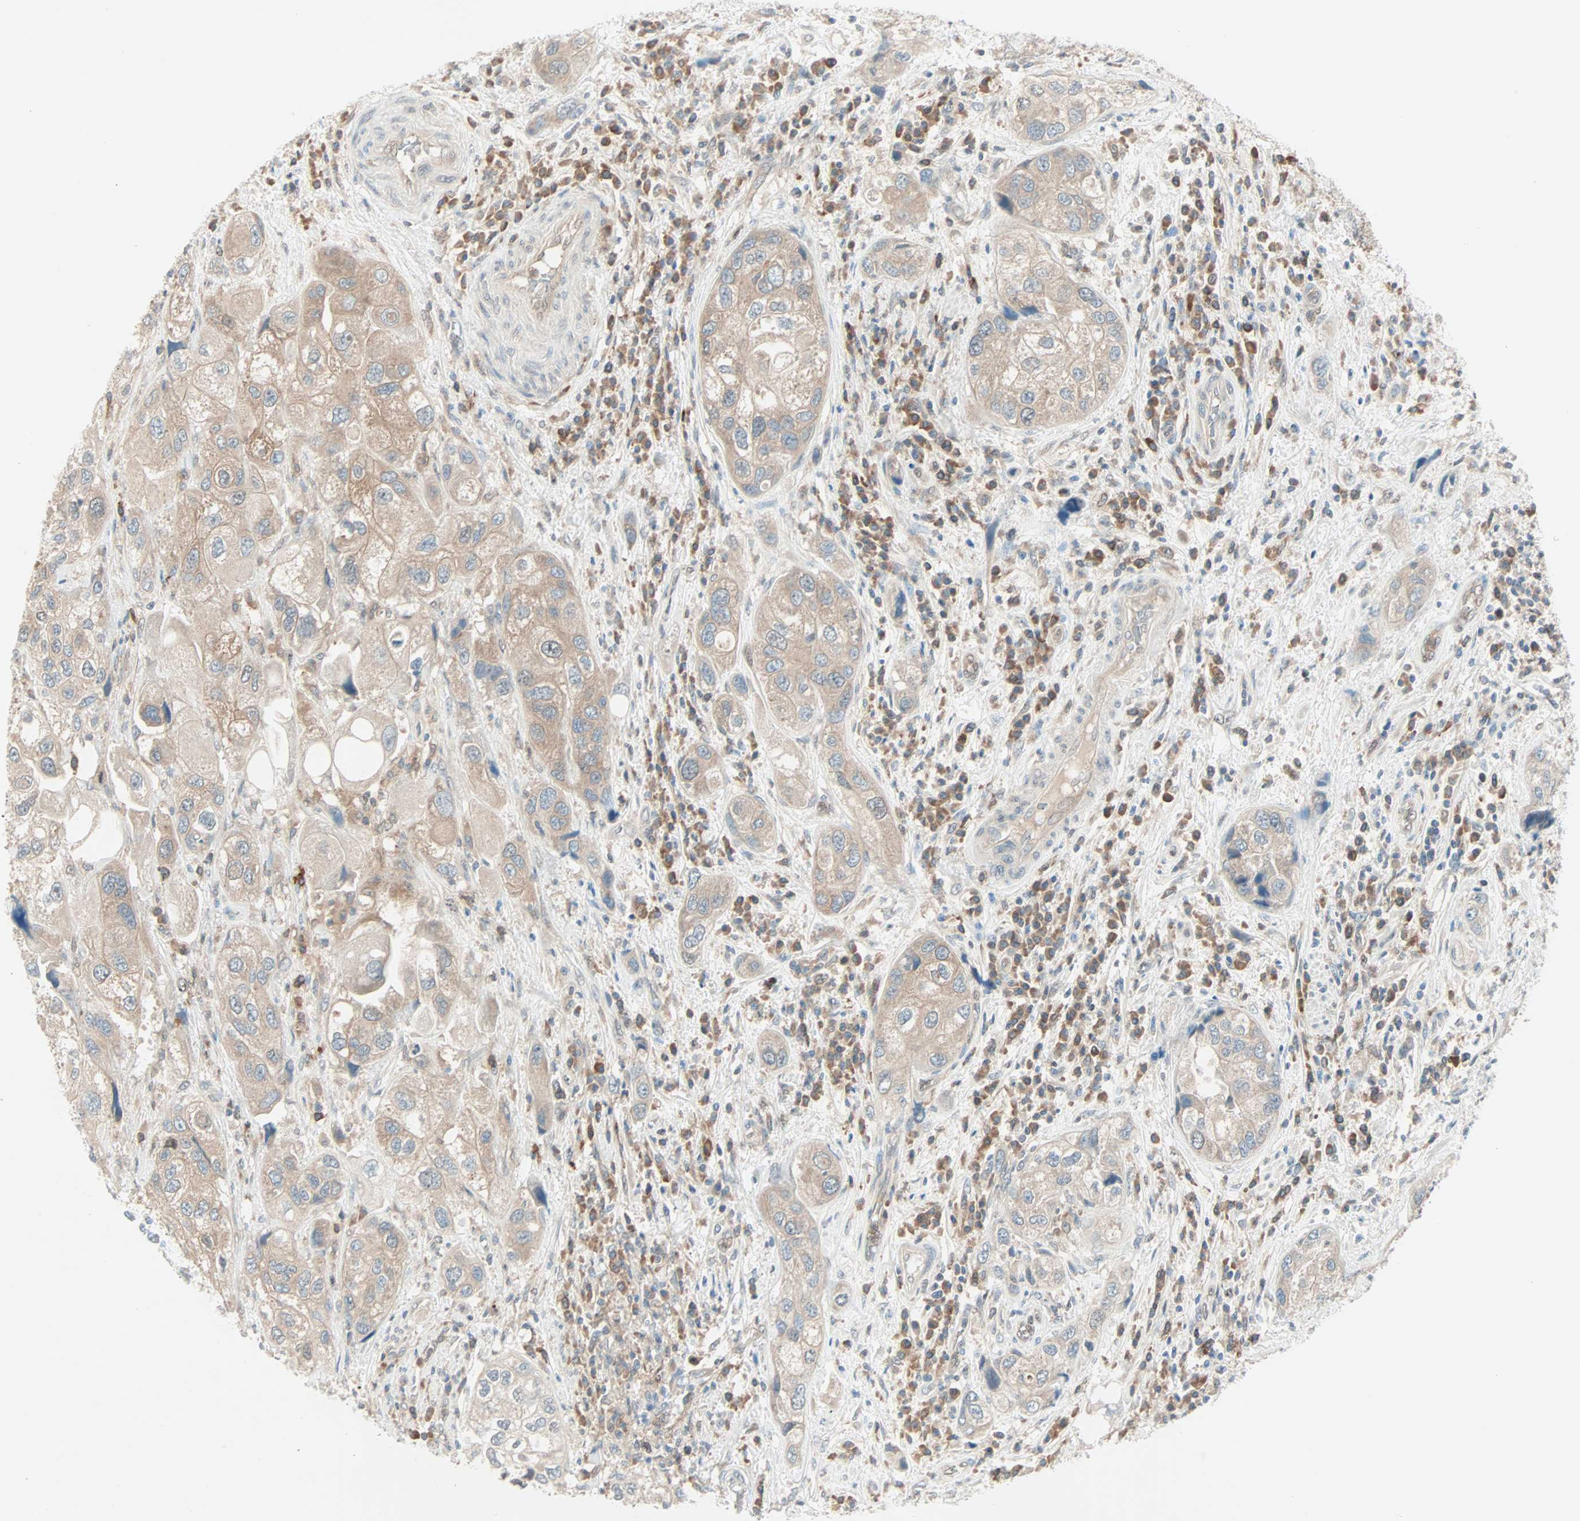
{"staining": {"intensity": "weak", "quantity": ">75%", "location": "cytoplasmic/membranous"}, "tissue": "urothelial cancer", "cell_type": "Tumor cells", "image_type": "cancer", "snomed": [{"axis": "morphology", "description": "Urothelial carcinoma, High grade"}, {"axis": "topography", "description": "Urinary bladder"}], "caption": "Immunohistochemical staining of urothelial cancer demonstrates low levels of weak cytoplasmic/membranous protein positivity in approximately >75% of tumor cells. (DAB IHC with brightfield microscopy, high magnification).", "gene": "SMIM8", "patient": {"sex": "female", "age": 64}}